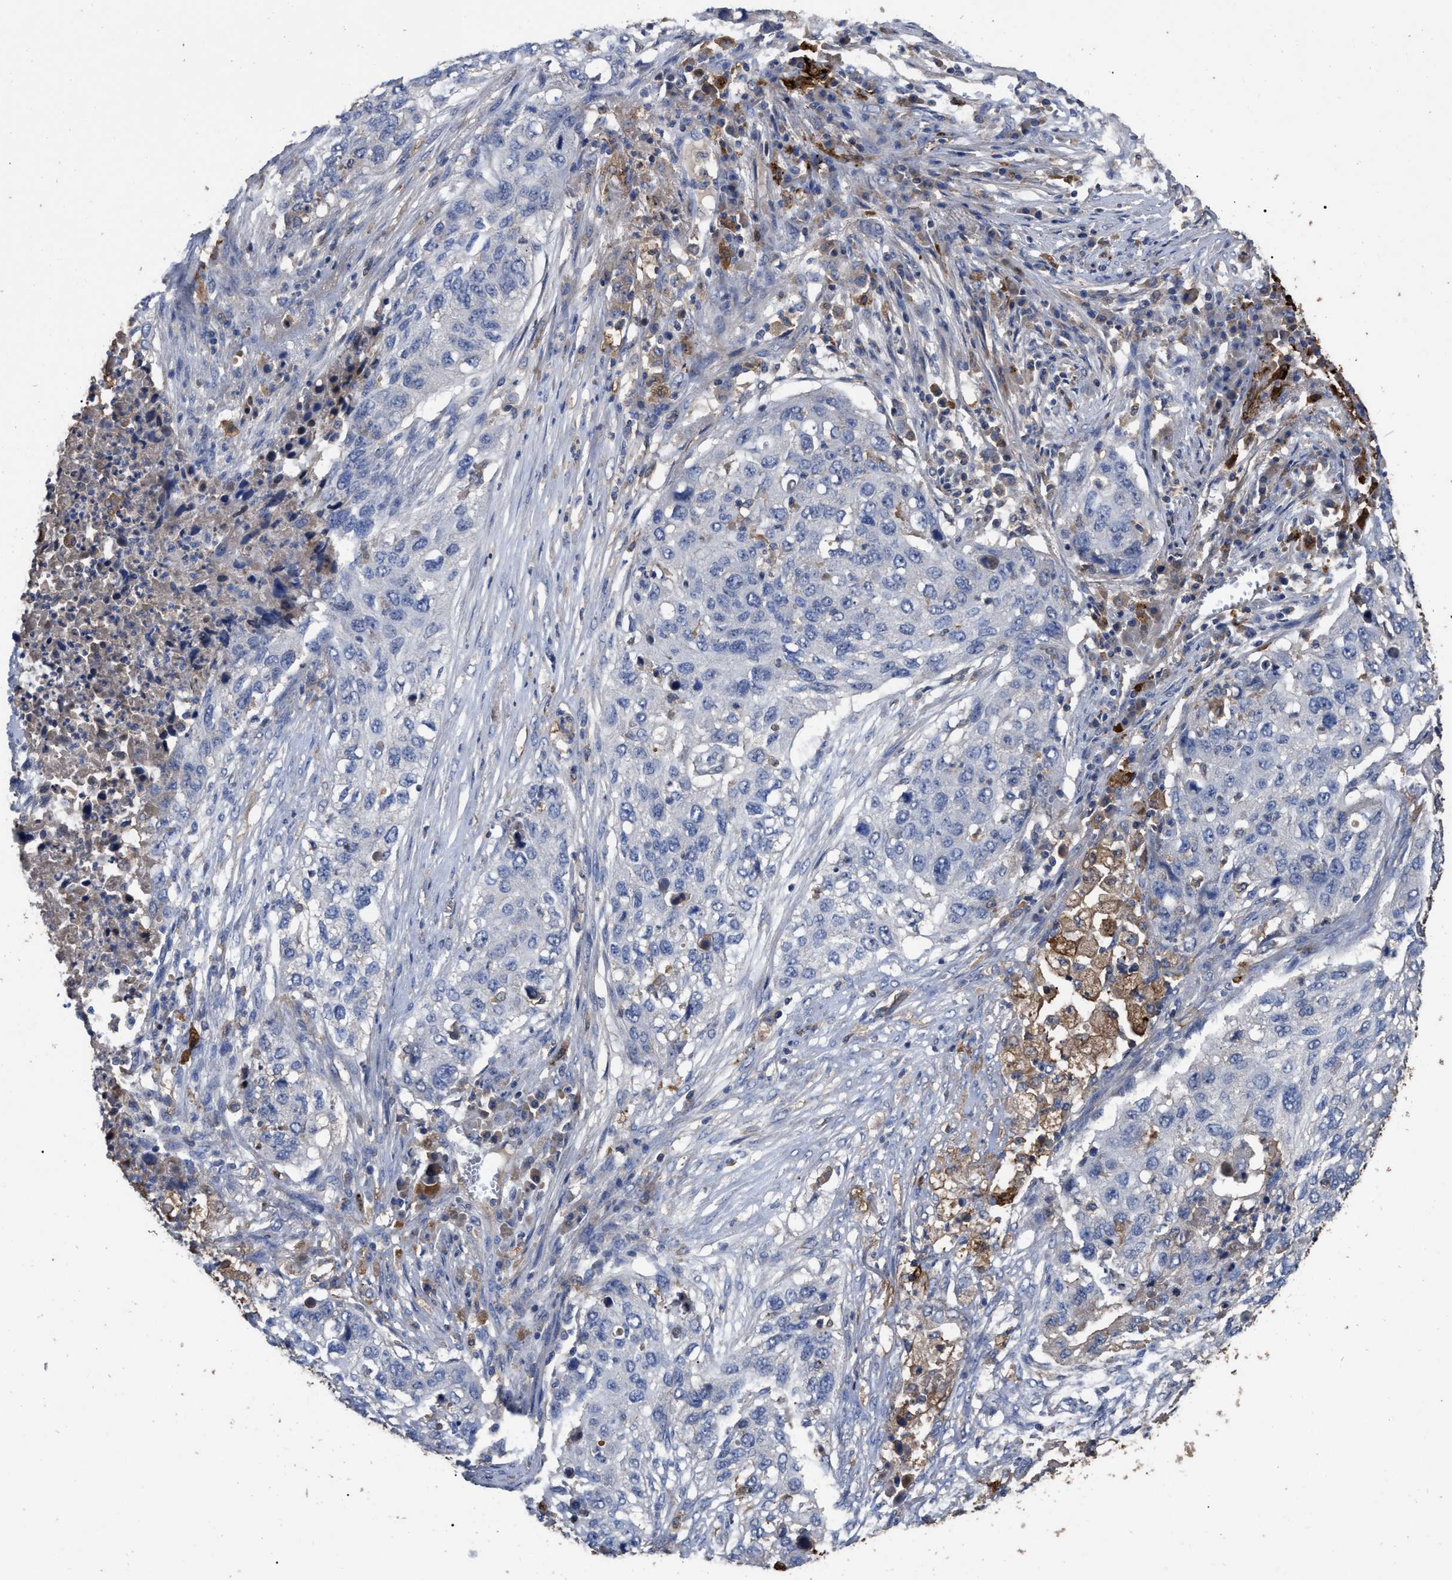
{"staining": {"intensity": "negative", "quantity": "none", "location": "none"}, "tissue": "lung cancer", "cell_type": "Tumor cells", "image_type": "cancer", "snomed": [{"axis": "morphology", "description": "Squamous cell carcinoma, NOS"}, {"axis": "topography", "description": "Lung"}], "caption": "This is an immunohistochemistry image of lung cancer. There is no expression in tumor cells.", "gene": "GPR179", "patient": {"sex": "female", "age": 63}}